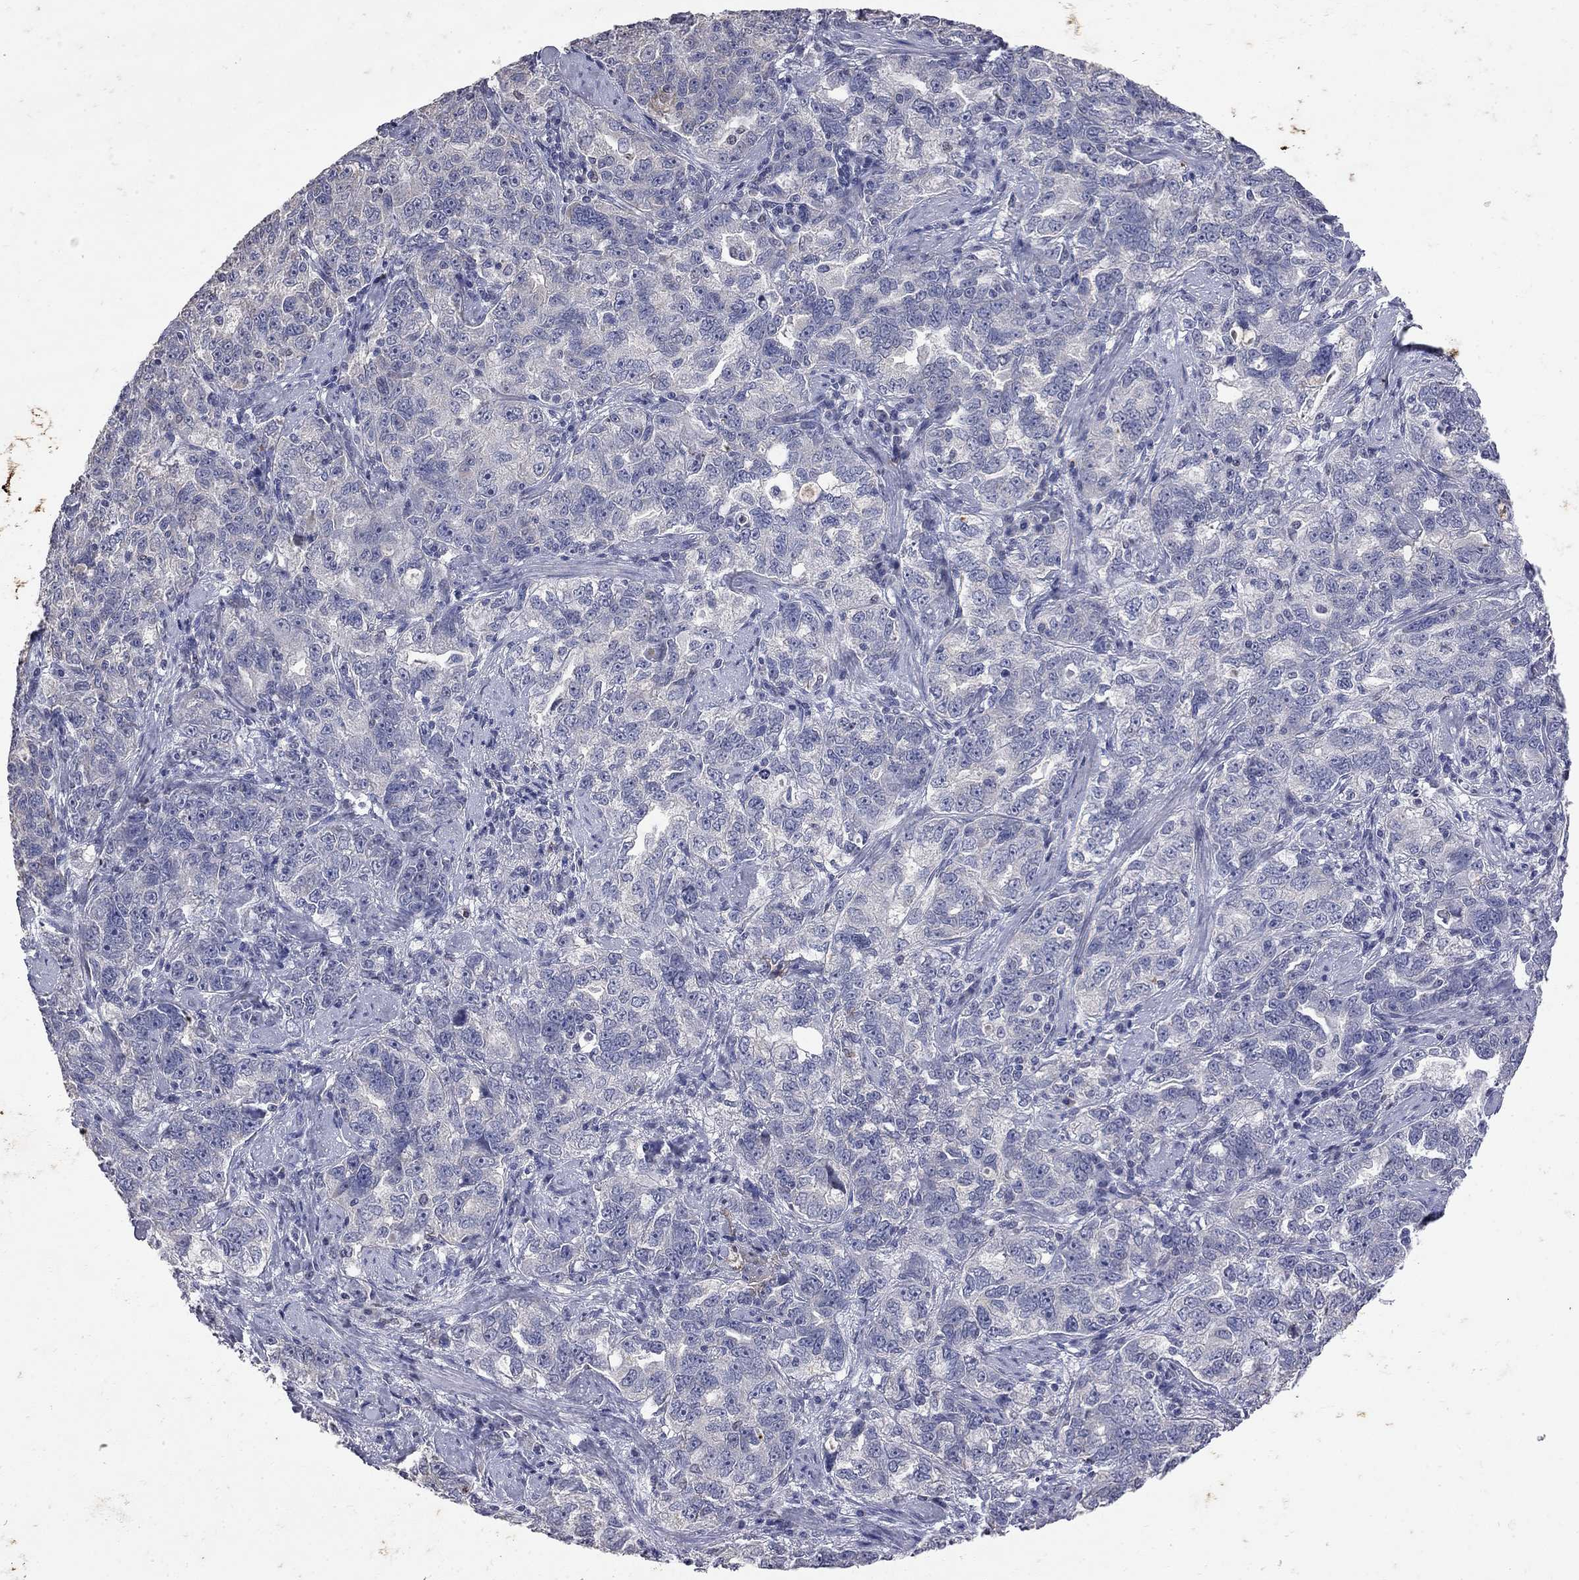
{"staining": {"intensity": "negative", "quantity": "none", "location": "none"}, "tissue": "ovarian cancer", "cell_type": "Tumor cells", "image_type": "cancer", "snomed": [{"axis": "morphology", "description": "Cystadenocarcinoma, serous, NOS"}, {"axis": "topography", "description": "Ovary"}], "caption": "High power microscopy histopathology image of an IHC photomicrograph of ovarian cancer (serous cystadenocarcinoma), revealing no significant expression in tumor cells.", "gene": "NOS2", "patient": {"sex": "female", "age": 51}}